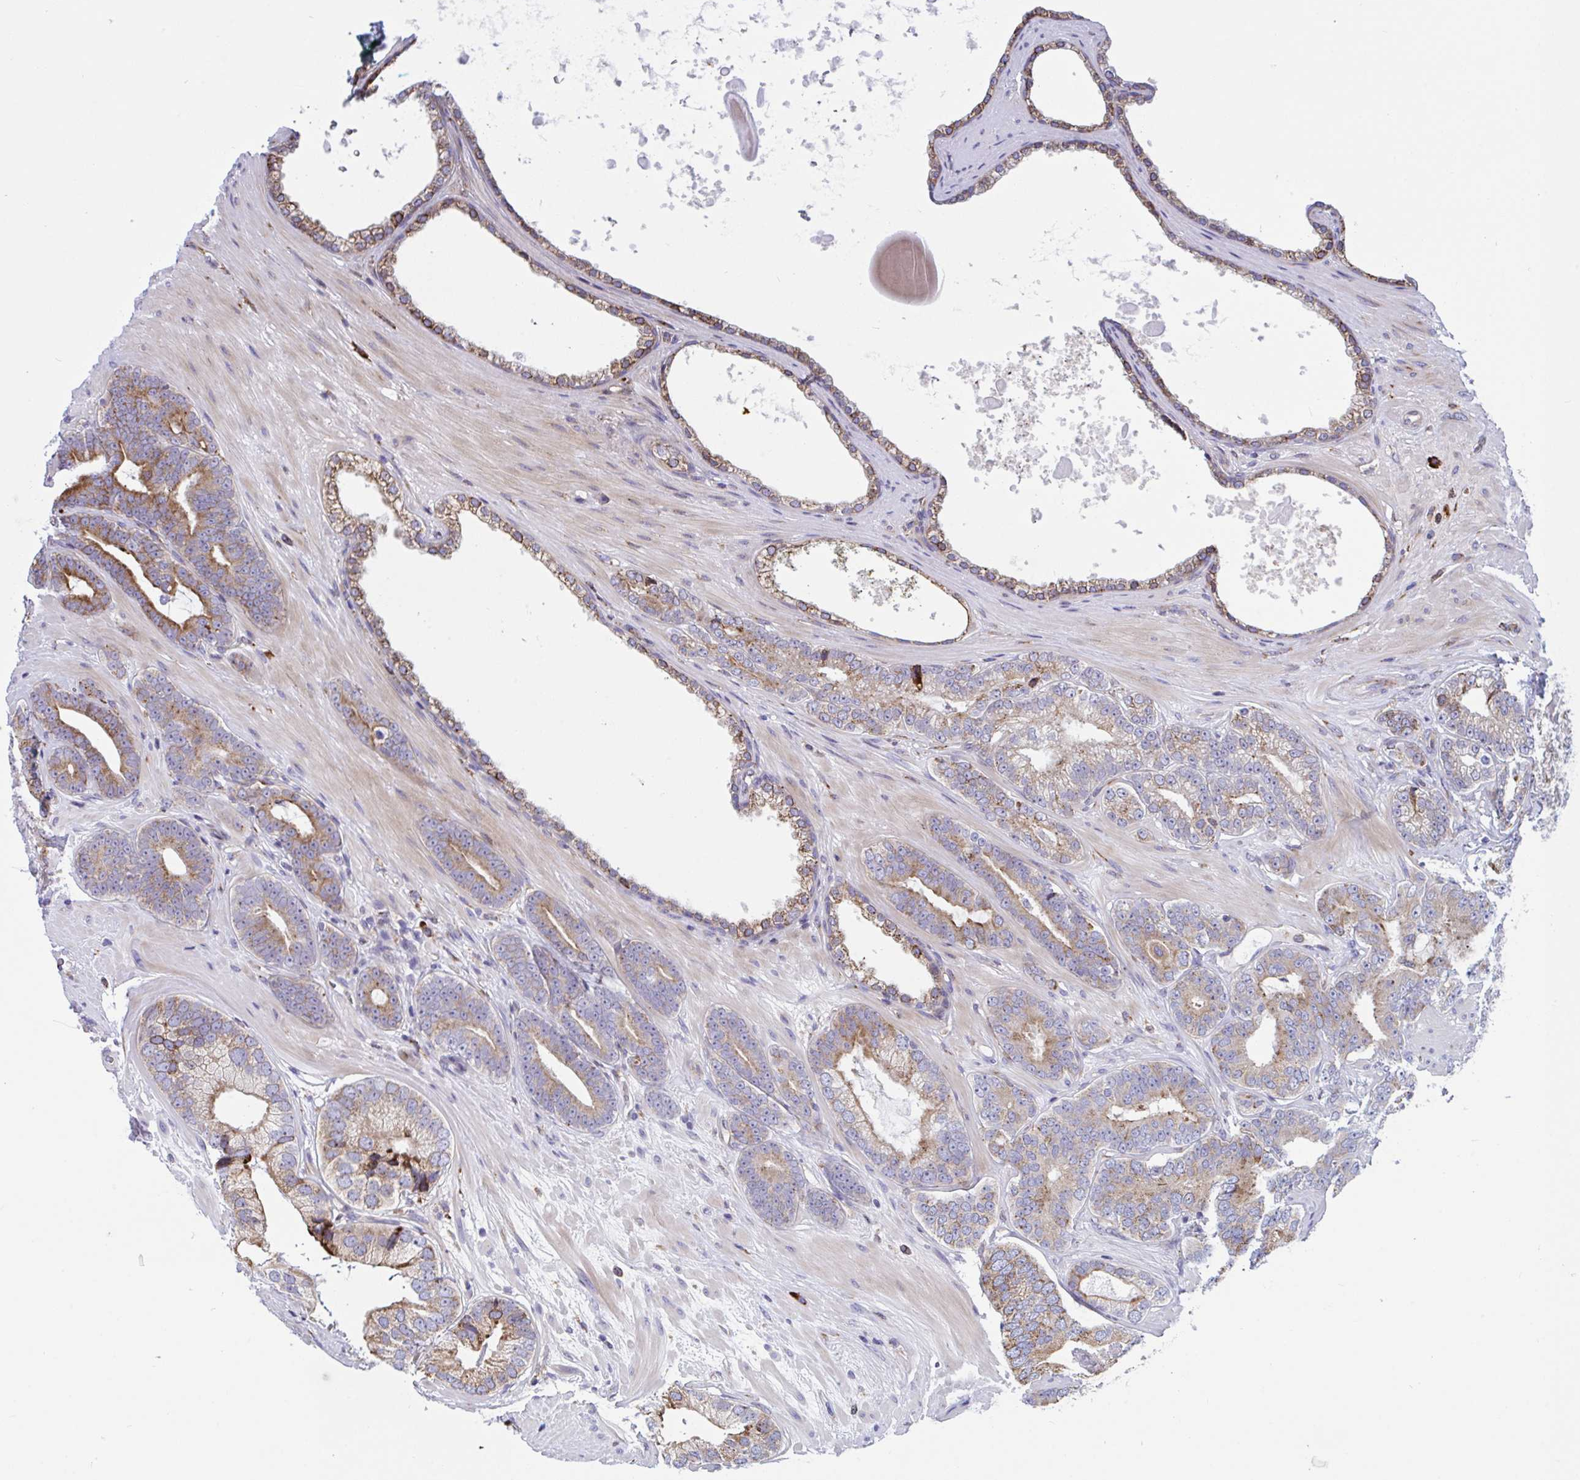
{"staining": {"intensity": "moderate", "quantity": ">75%", "location": "cytoplasmic/membranous"}, "tissue": "prostate cancer", "cell_type": "Tumor cells", "image_type": "cancer", "snomed": [{"axis": "morphology", "description": "Adenocarcinoma, Low grade"}, {"axis": "topography", "description": "Prostate"}], "caption": "High-power microscopy captured an immunohistochemistry micrograph of prostate cancer (adenocarcinoma (low-grade)), revealing moderate cytoplasmic/membranous positivity in about >75% of tumor cells.", "gene": "PEAK3", "patient": {"sex": "male", "age": 61}}